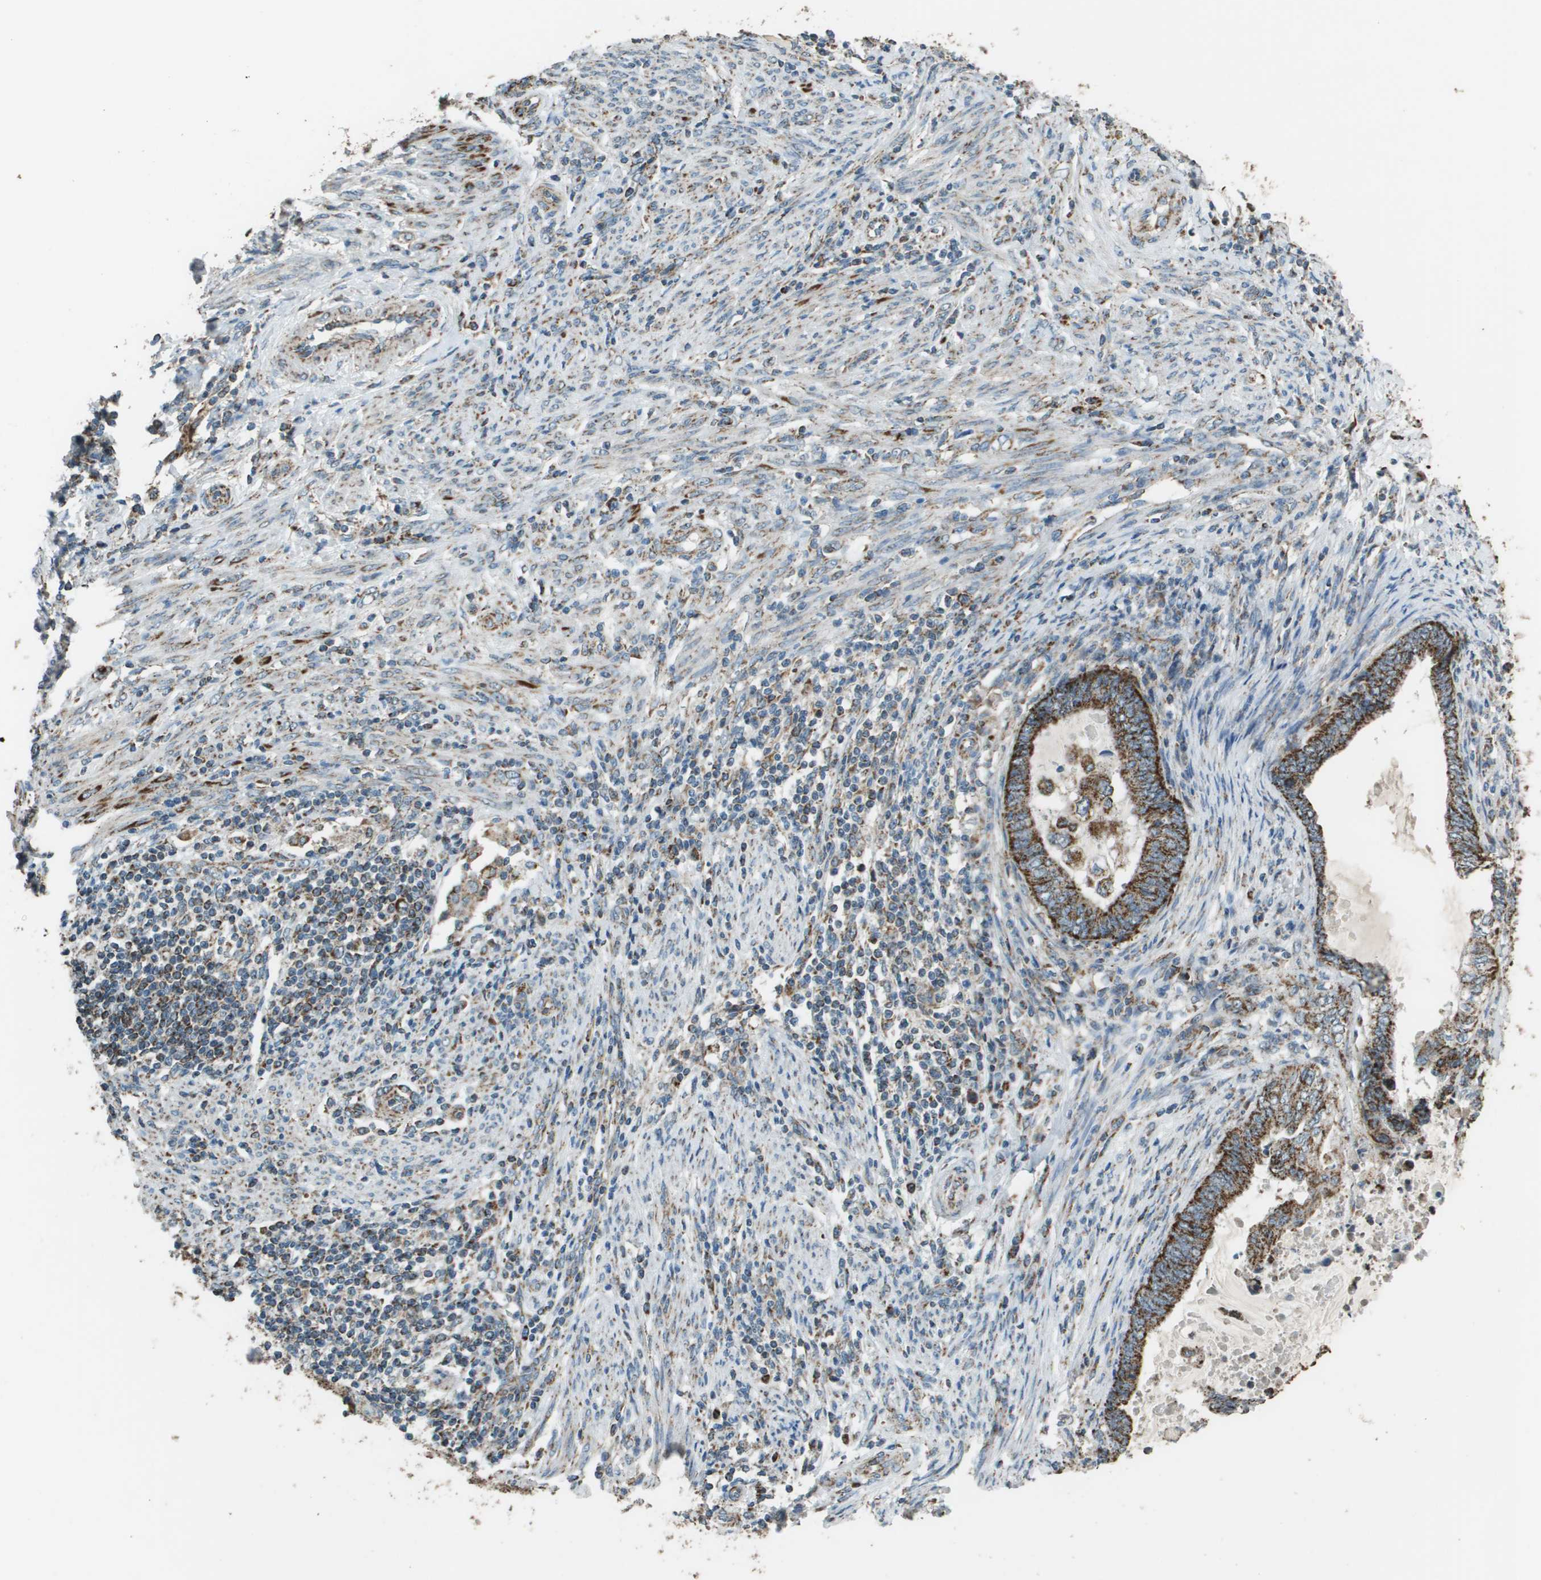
{"staining": {"intensity": "strong", "quantity": ">75%", "location": "cytoplasmic/membranous"}, "tissue": "endometrial cancer", "cell_type": "Tumor cells", "image_type": "cancer", "snomed": [{"axis": "morphology", "description": "Adenocarcinoma, NOS"}, {"axis": "topography", "description": "Uterus"}, {"axis": "topography", "description": "Endometrium"}], "caption": "Immunohistochemistry photomicrograph of human endometrial adenocarcinoma stained for a protein (brown), which demonstrates high levels of strong cytoplasmic/membranous staining in about >75% of tumor cells.", "gene": "FH", "patient": {"sex": "female", "age": 70}}